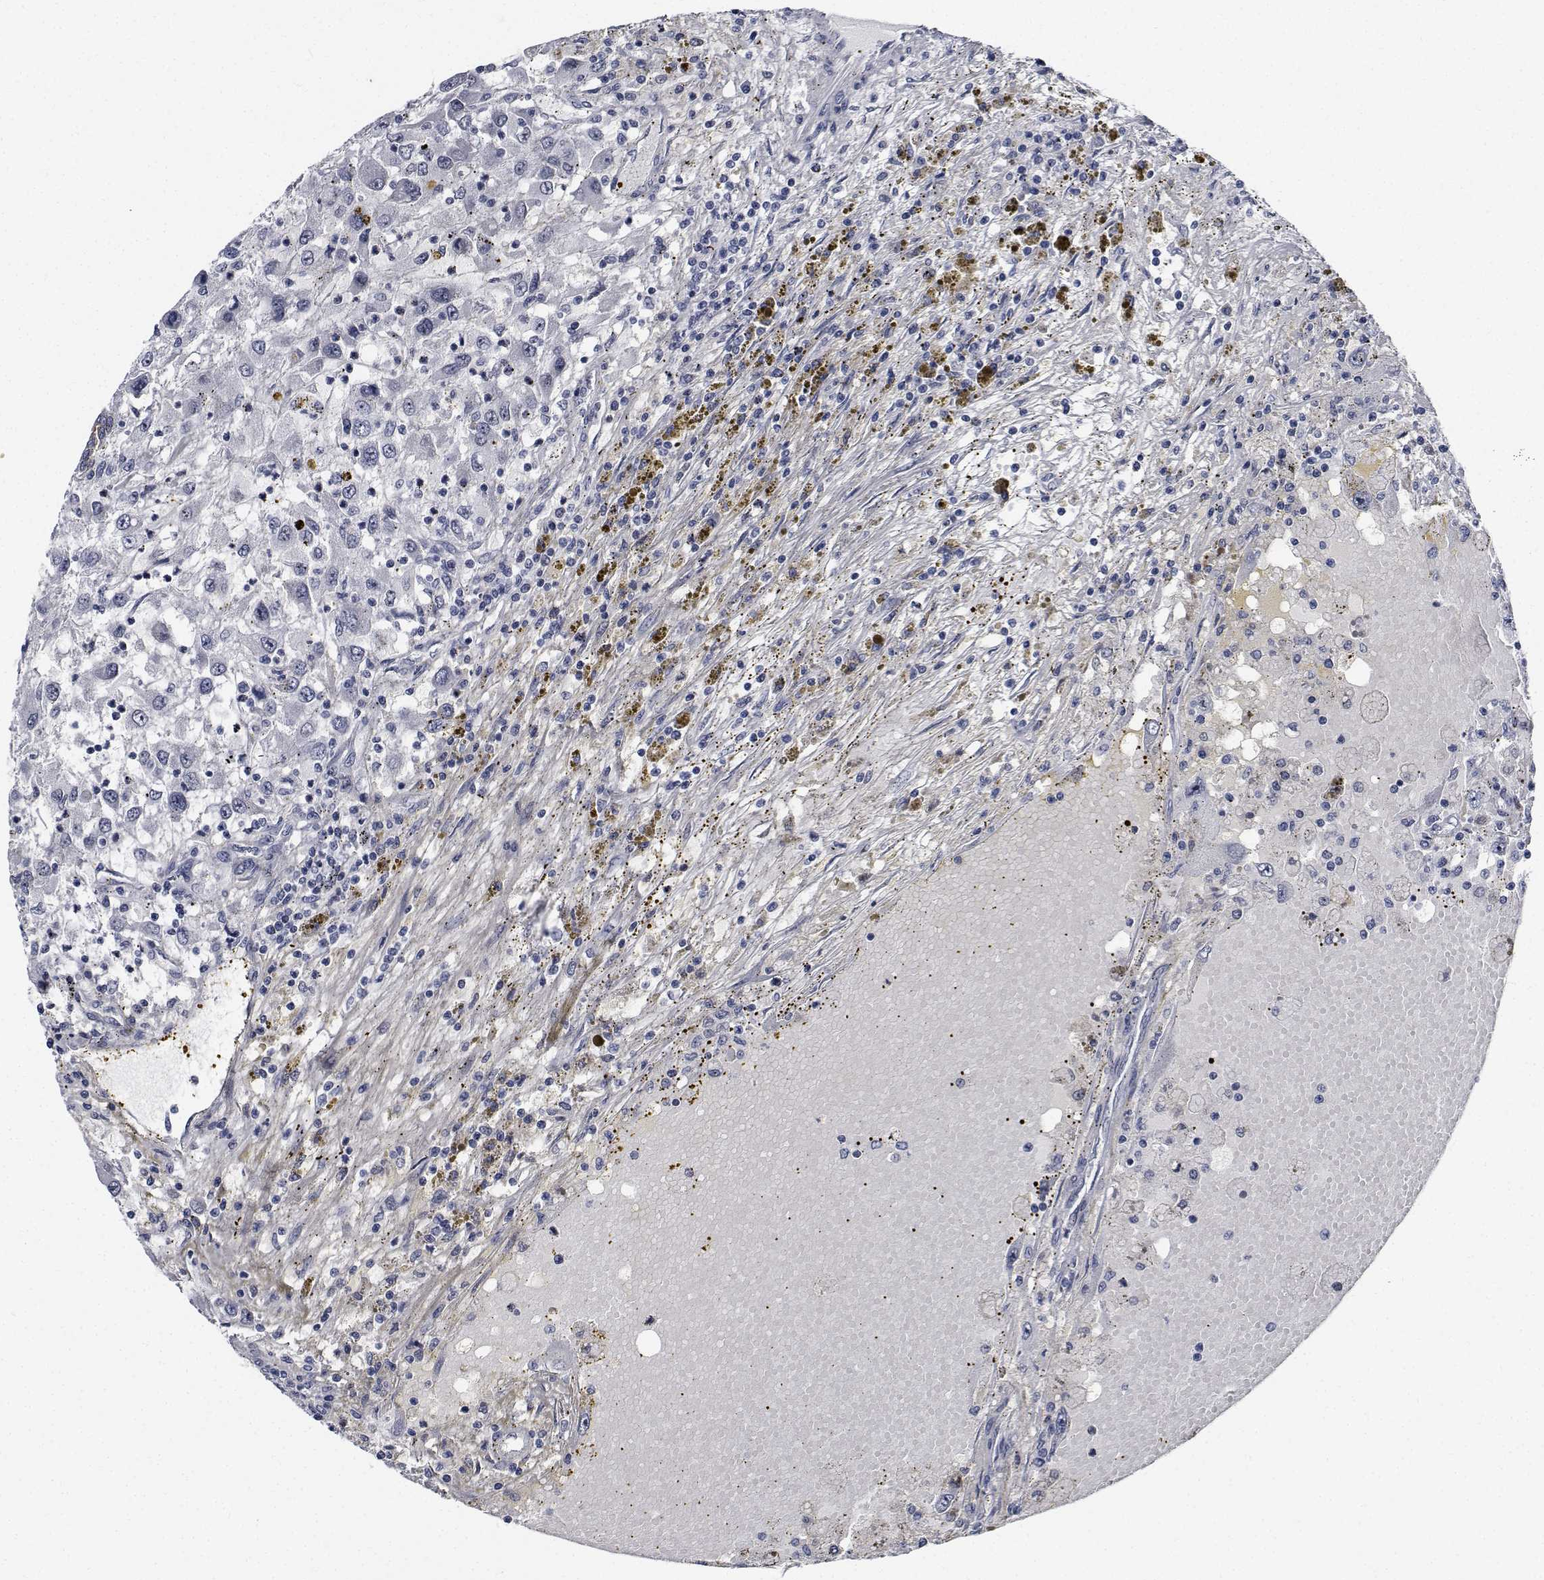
{"staining": {"intensity": "negative", "quantity": "none", "location": "none"}, "tissue": "renal cancer", "cell_type": "Tumor cells", "image_type": "cancer", "snomed": [{"axis": "morphology", "description": "Adenocarcinoma, NOS"}, {"axis": "topography", "description": "Kidney"}], "caption": "Renal adenocarcinoma was stained to show a protein in brown. There is no significant positivity in tumor cells.", "gene": "NVL", "patient": {"sex": "female", "age": 67}}